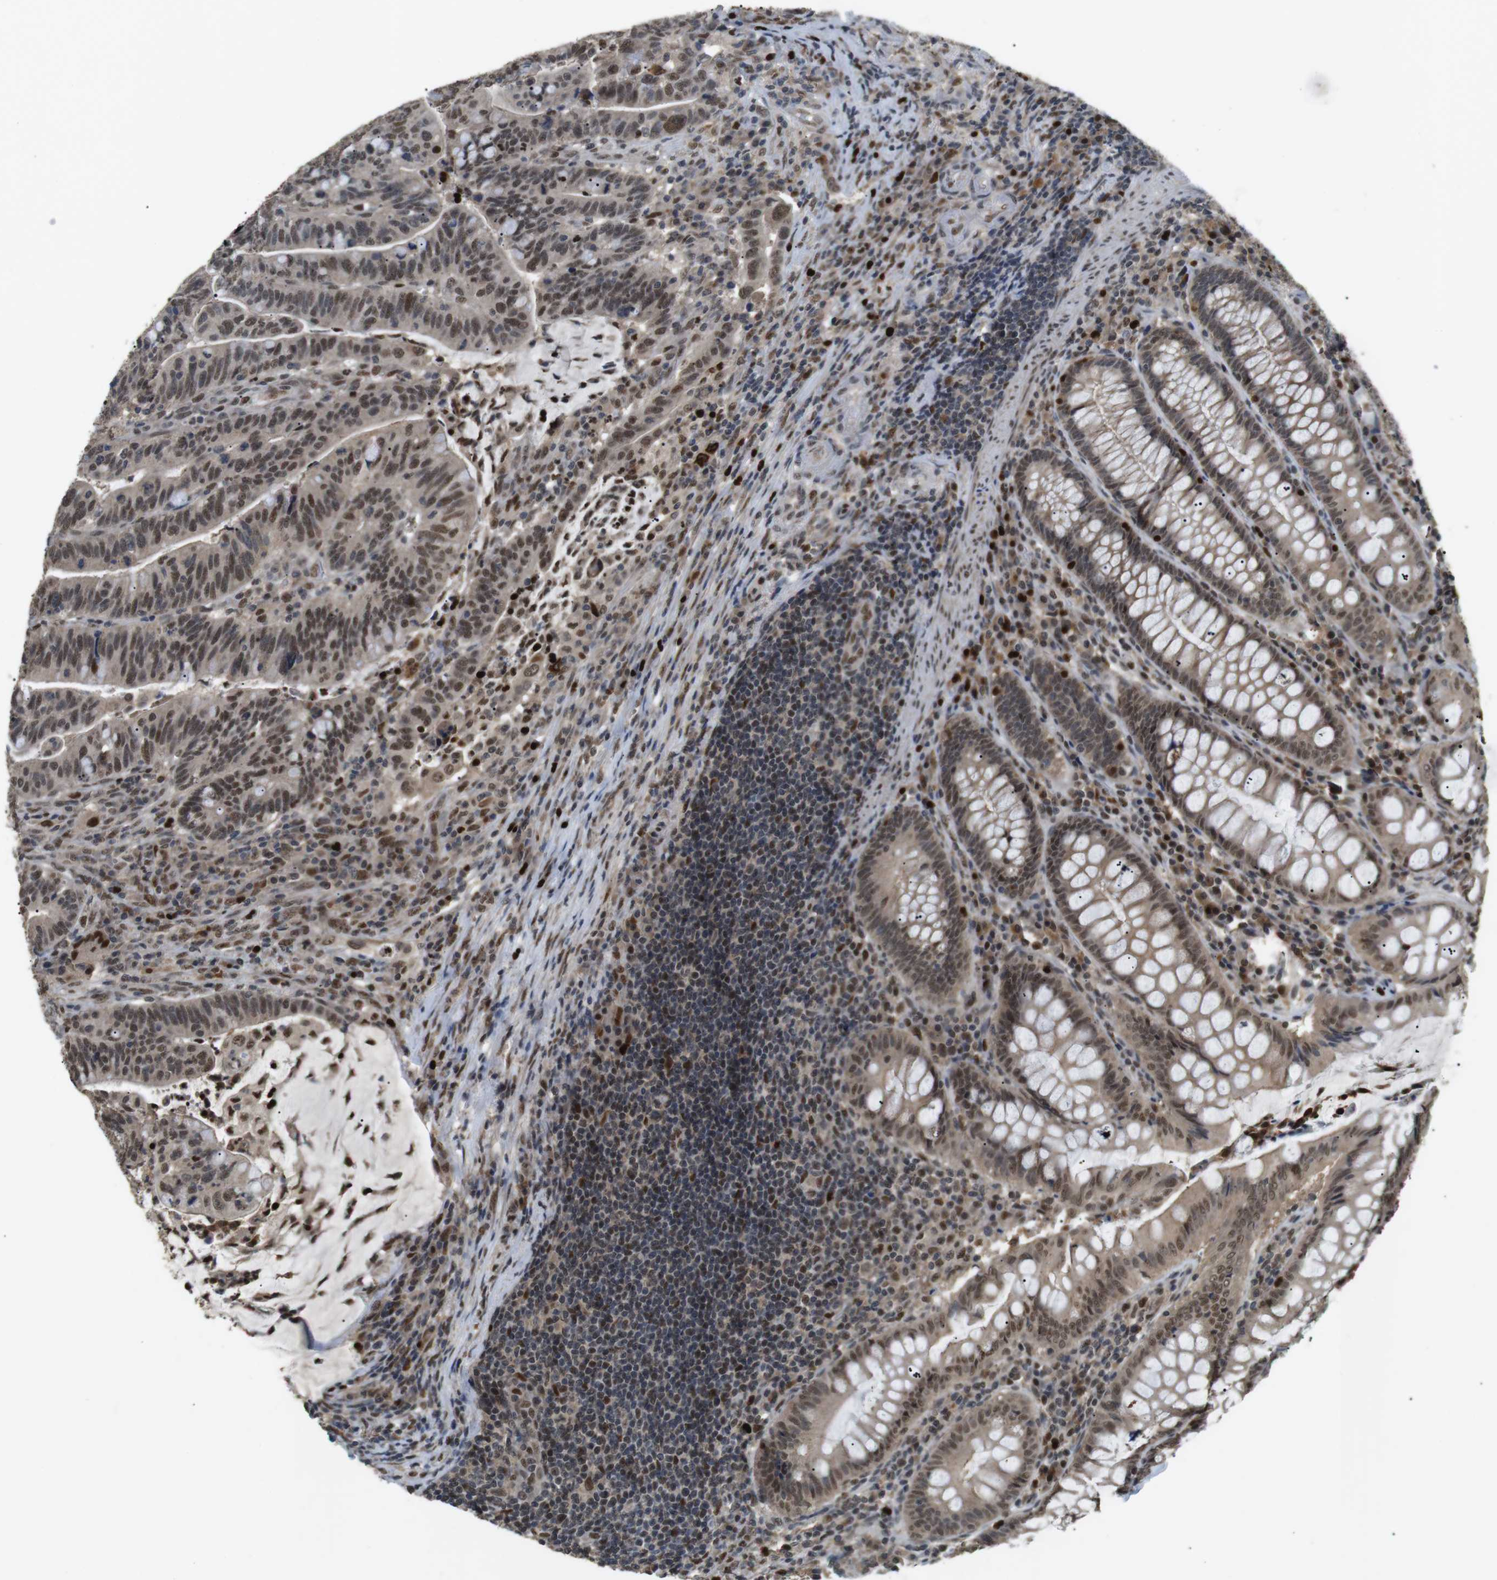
{"staining": {"intensity": "moderate", "quantity": ">75%", "location": "nuclear"}, "tissue": "colorectal cancer", "cell_type": "Tumor cells", "image_type": "cancer", "snomed": [{"axis": "morphology", "description": "Normal tissue, NOS"}, {"axis": "morphology", "description": "Adenocarcinoma, NOS"}, {"axis": "topography", "description": "Colon"}], "caption": "Adenocarcinoma (colorectal) was stained to show a protein in brown. There is medium levels of moderate nuclear expression in about >75% of tumor cells. (DAB (3,3'-diaminobenzidine) IHC, brown staining for protein, blue staining for nuclei).", "gene": "ORAI3", "patient": {"sex": "female", "age": 66}}